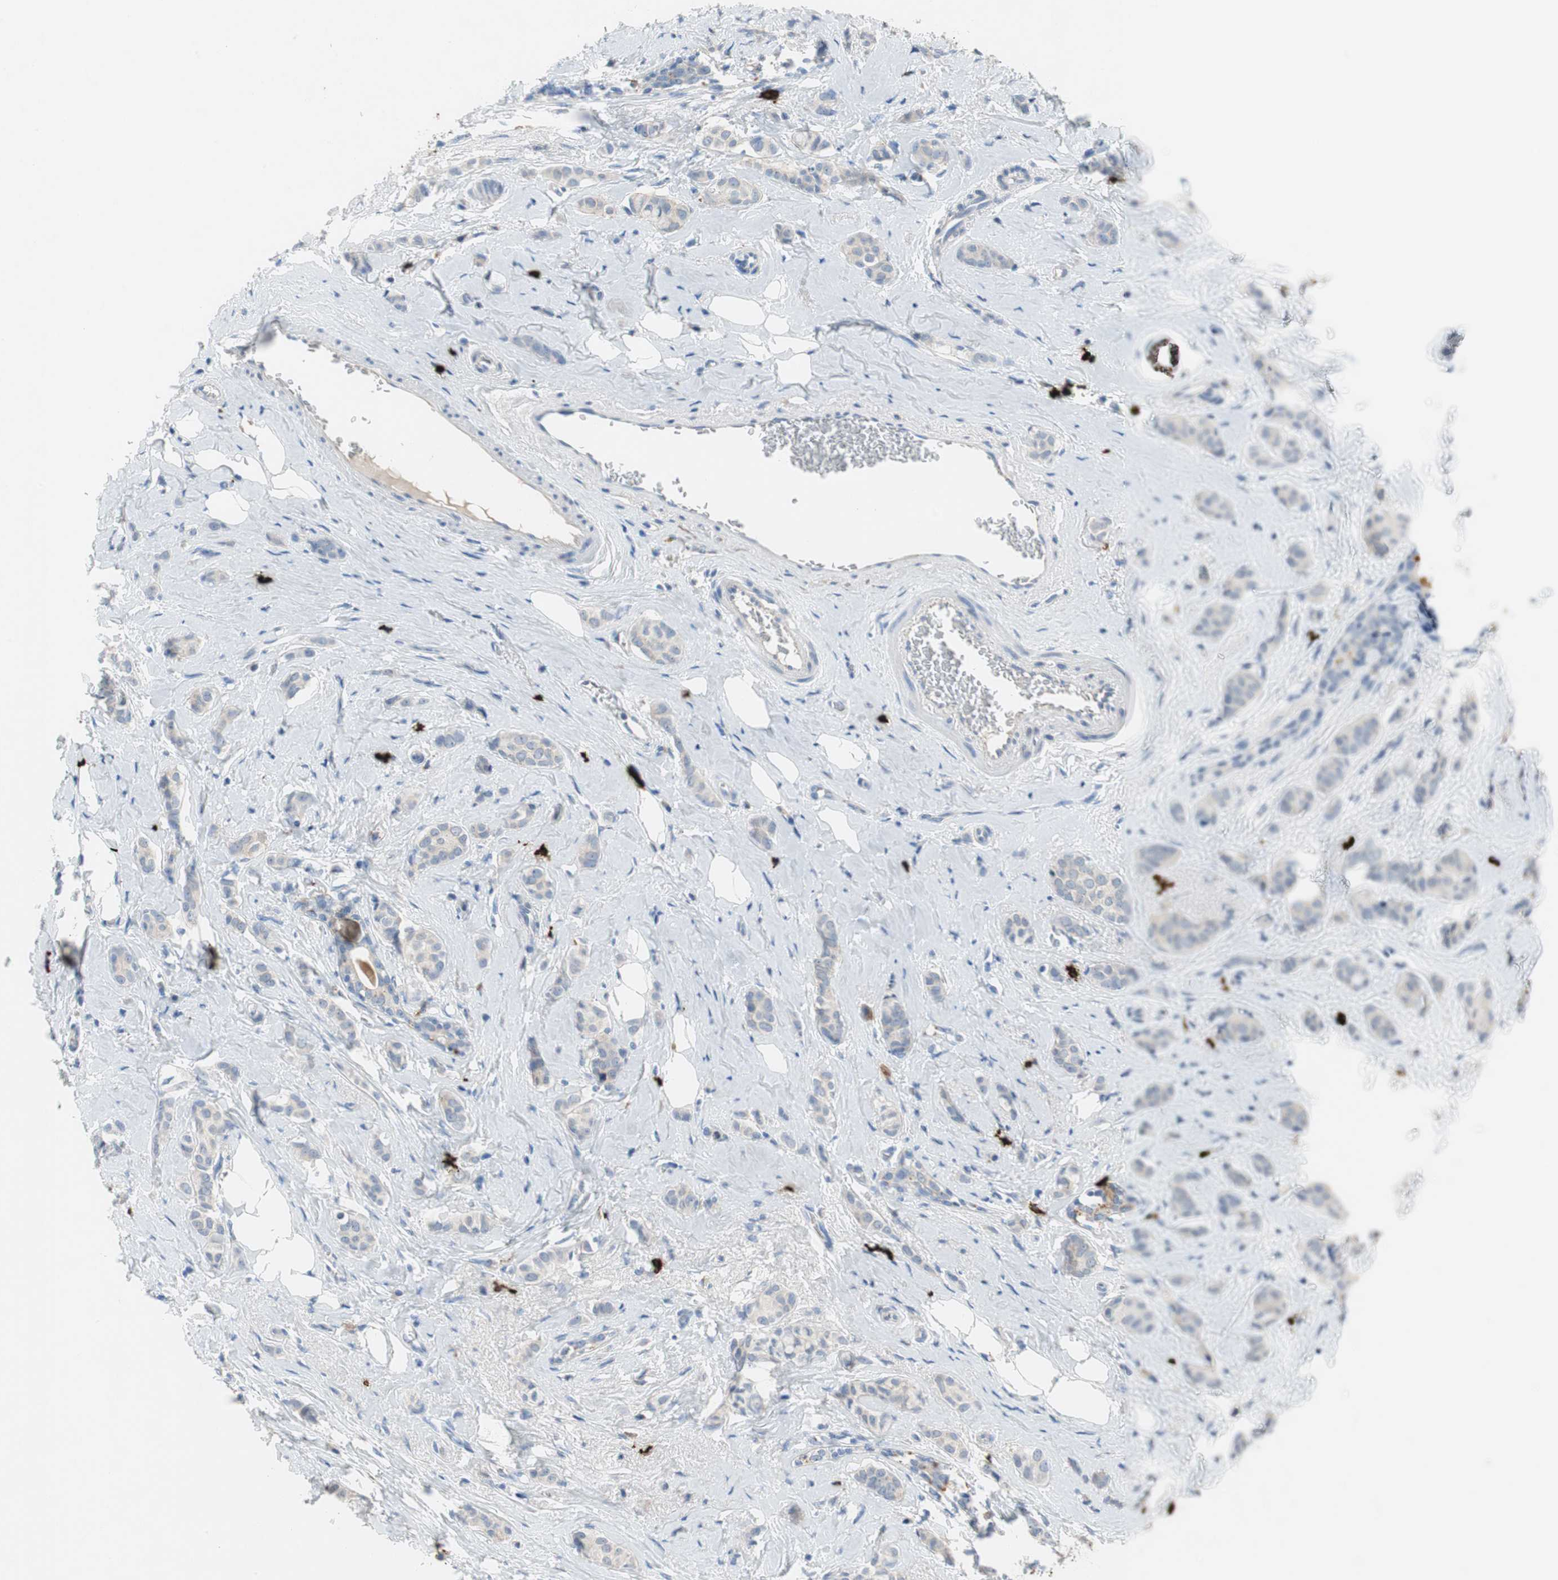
{"staining": {"intensity": "negative", "quantity": "none", "location": "none"}, "tissue": "breast cancer", "cell_type": "Tumor cells", "image_type": "cancer", "snomed": [{"axis": "morphology", "description": "Lobular carcinoma"}, {"axis": "topography", "description": "Breast"}], "caption": "The immunohistochemistry histopathology image has no significant positivity in tumor cells of breast cancer tissue.", "gene": "CPA3", "patient": {"sex": "female", "age": 60}}